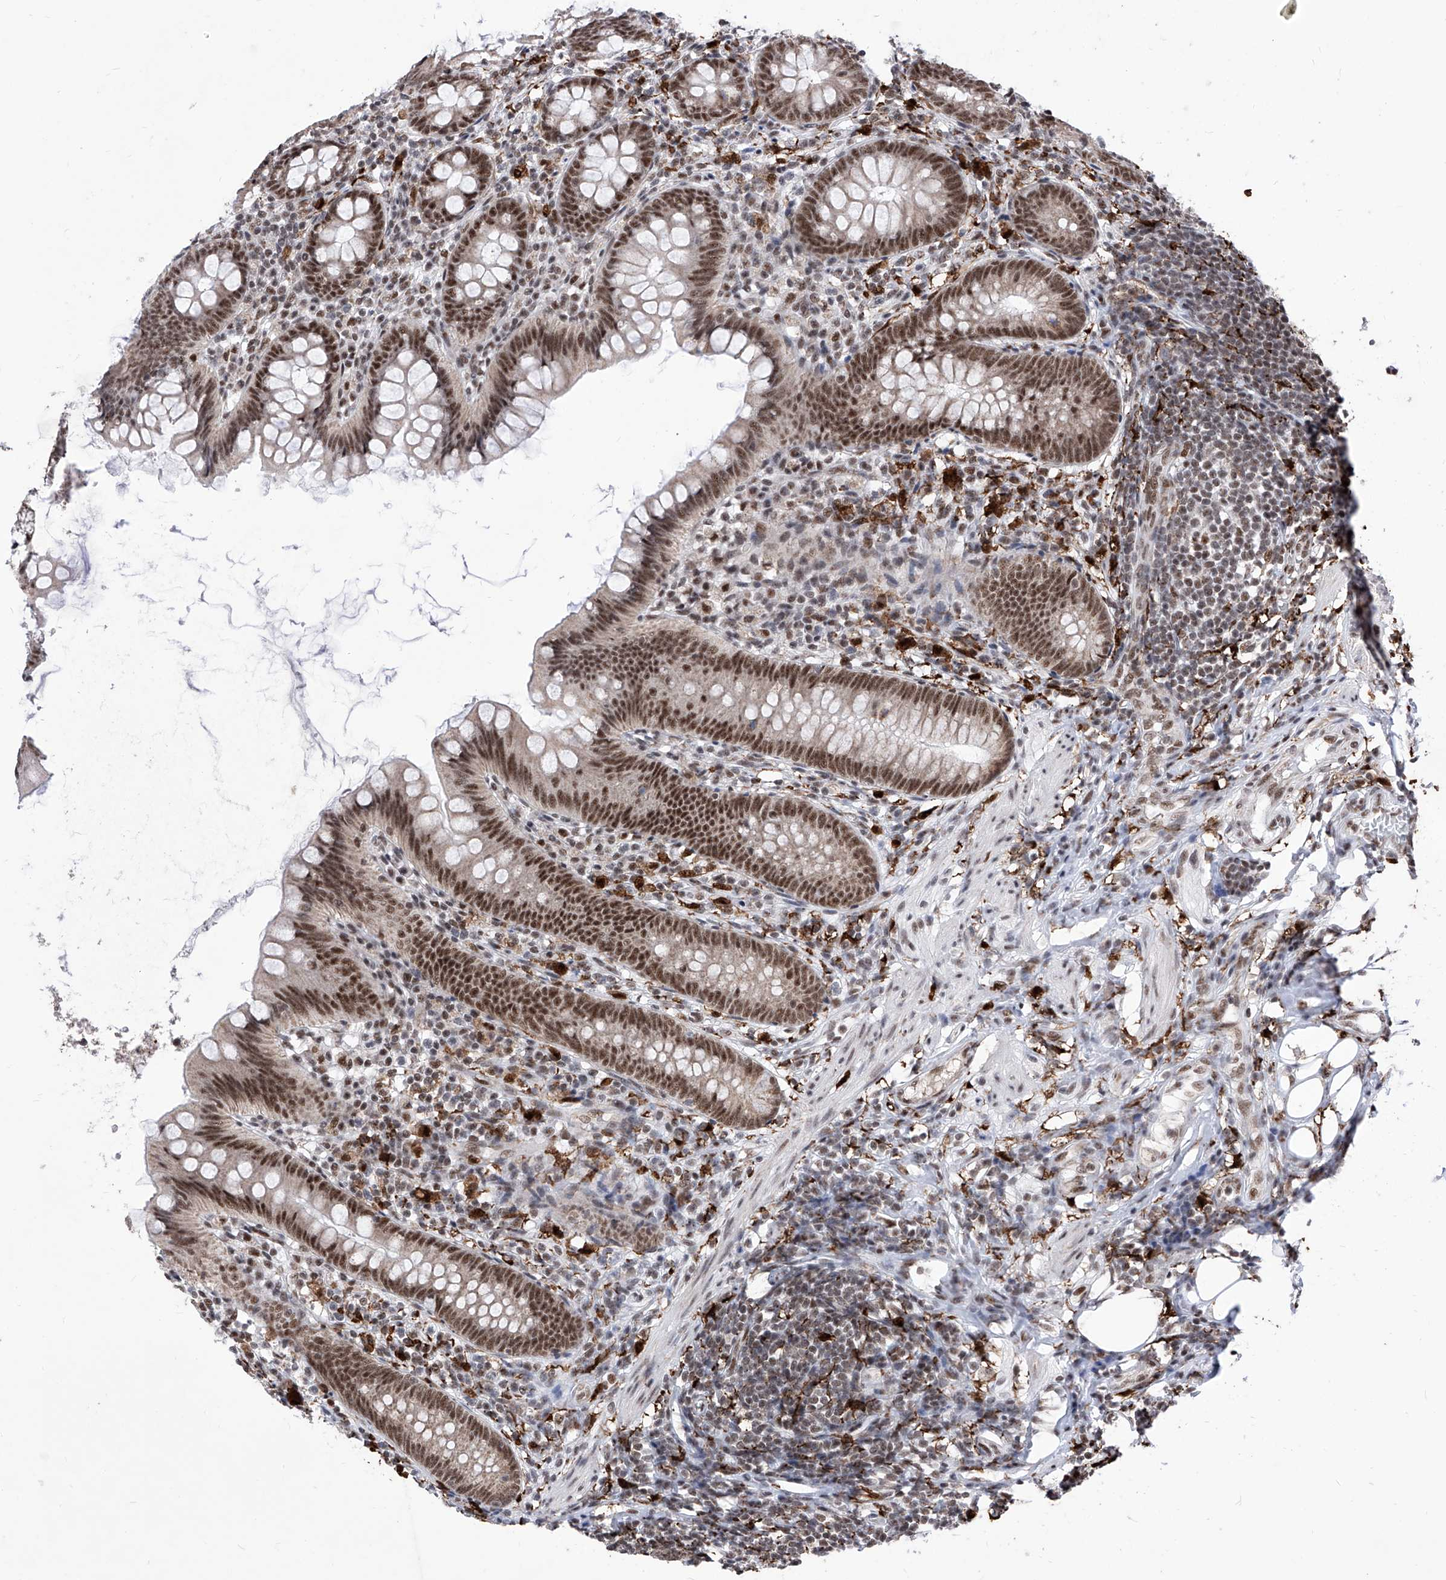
{"staining": {"intensity": "moderate", "quantity": ">75%", "location": "nuclear"}, "tissue": "appendix", "cell_type": "Glandular cells", "image_type": "normal", "snomed": [{"axis": "morphology", "description": "Normal tissue, NOS"}, {"axis": "topography", "description": "Appendix"}], "caption": "A brown stain highlights moderate nuclear positivity of a protein in glandular cells of normal appendix. The staining was performed using DAB, with brown indicating positive protein expression. Nuclei are stained blue with hematoxylin.", "gene": "PHF5A", "patient": {"sex": "female", "age": 62}}